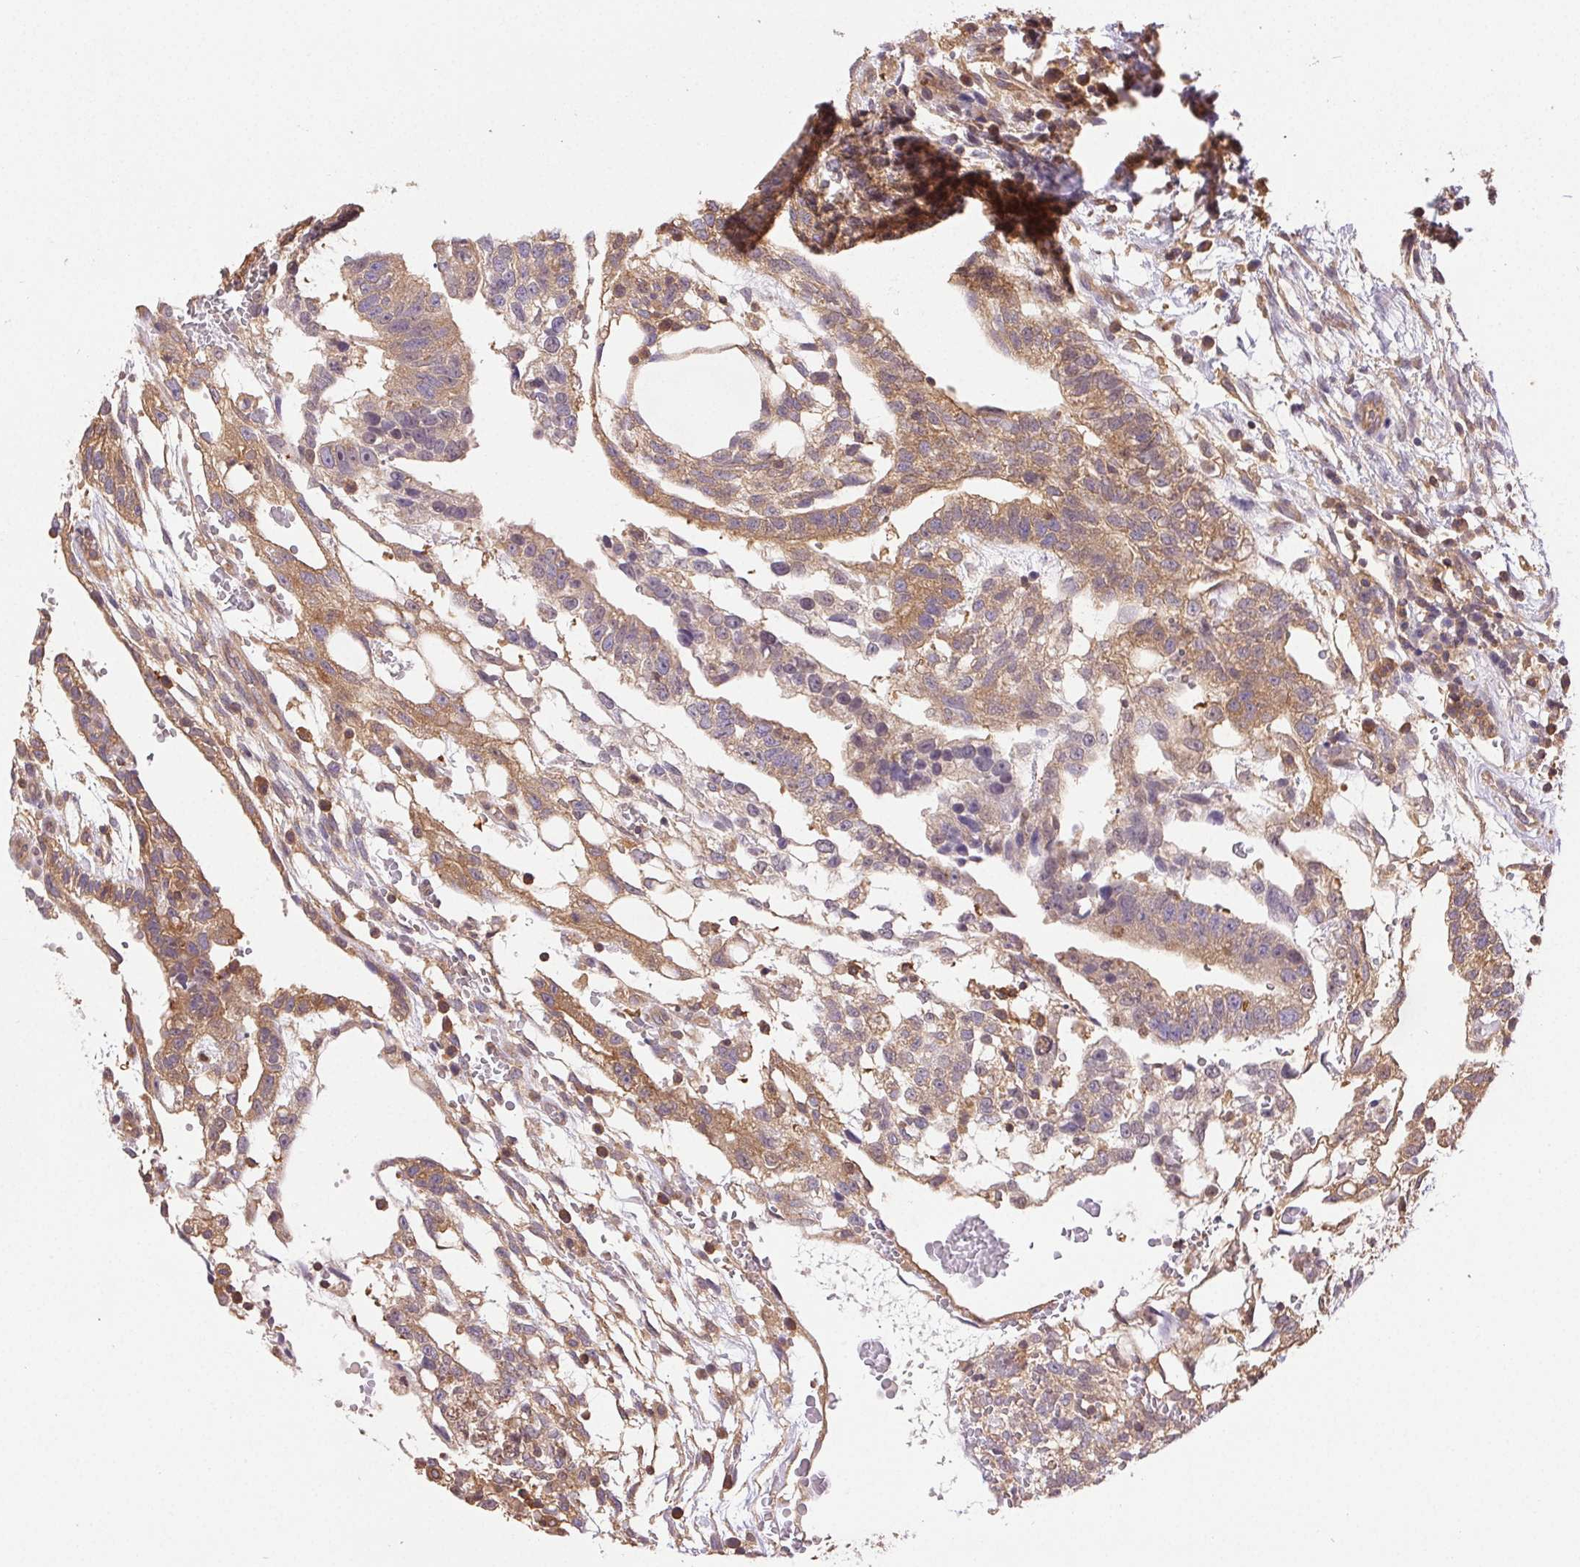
{"staining": {"intensity": "weak", "quantity": ">75%", "location": "cytoplasmic/membranous"}, "tissue": "testis cancer", "cell_type": "Tumor cells", "image_type": "cancer", "snomed": [{"axis": "morphology", "description": "Normal tissue, NOS"}, {"axis": "morphology", "description": "Carcinoma, Embryonal, NOS"}, {"axis": "topography", "description": "Testis"}], "caption": "Brown immunohistochemical staining in human testis cancer (embryonal carcinoma) displays weak cytoplasmic/membranous expression in about >75% of tumor cells.", "gene": "GDI2", "patient": {"sex": "male", "age": 32}}